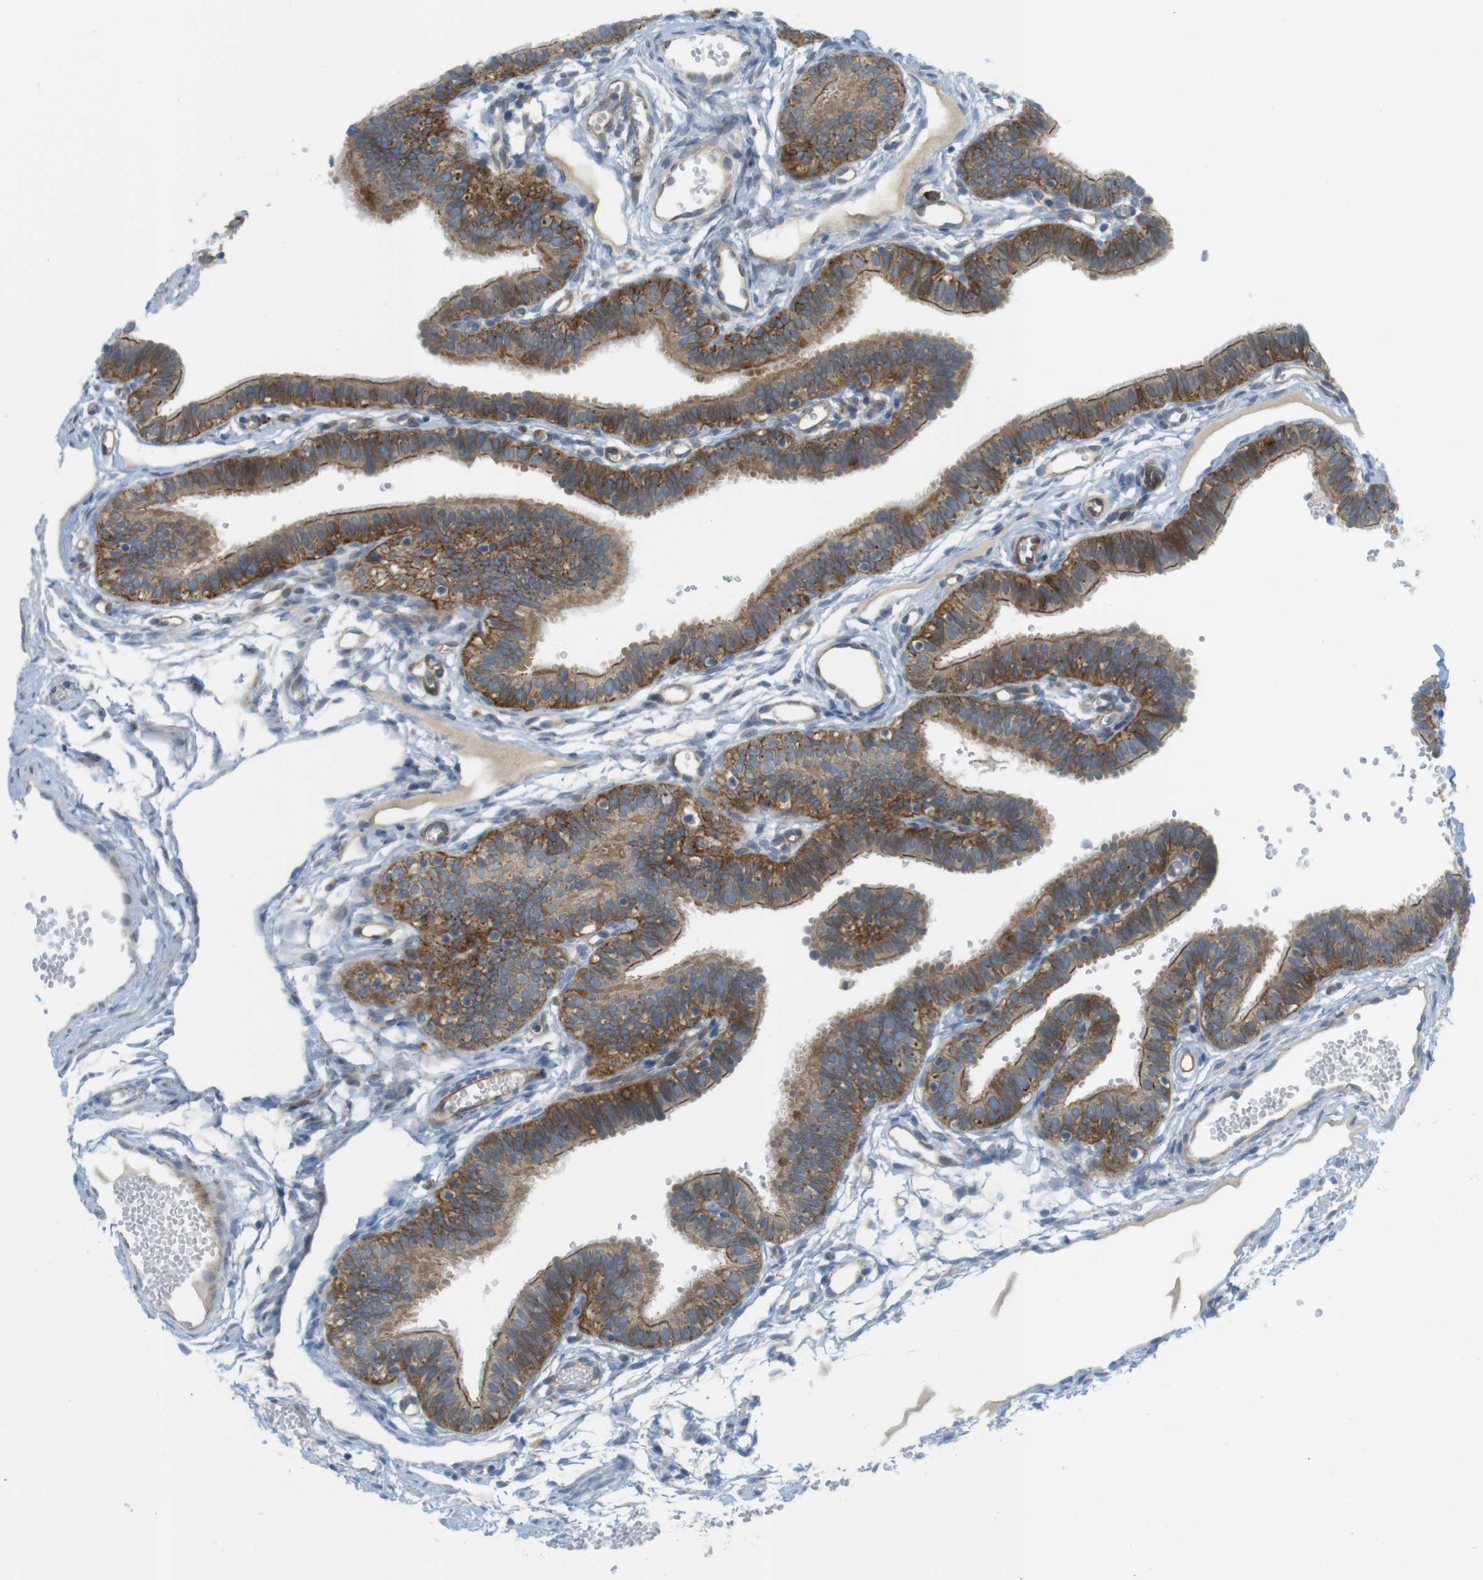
{"staining": {"intensity": "moderate", "quantity": ">75%", "location": "cytoplasmic/membranous"}, "tissue": "fallopian tube", "cell_type": "Glandular cells", "image_type": "normal", "snomed": [{"axis": "morphology", "description": "Normal tissue, NOS"}, {"axis": "topography", "description": "Fallopian tube"}, {"axis": "topography", "description": "Placenta"}], "caption": "Immunohistochemical staining of normal fallopian tube reveals medium levels of moderate cytoplasmic/membranous expression in about >75% of glandular cells. The protein of interest is stained brown, and the nuclei are stained in blue (DAB IHC with brightfield microscopy, high magnification).", "gene": "GJC3", "patient": {"sex": "female", "age": 34}}